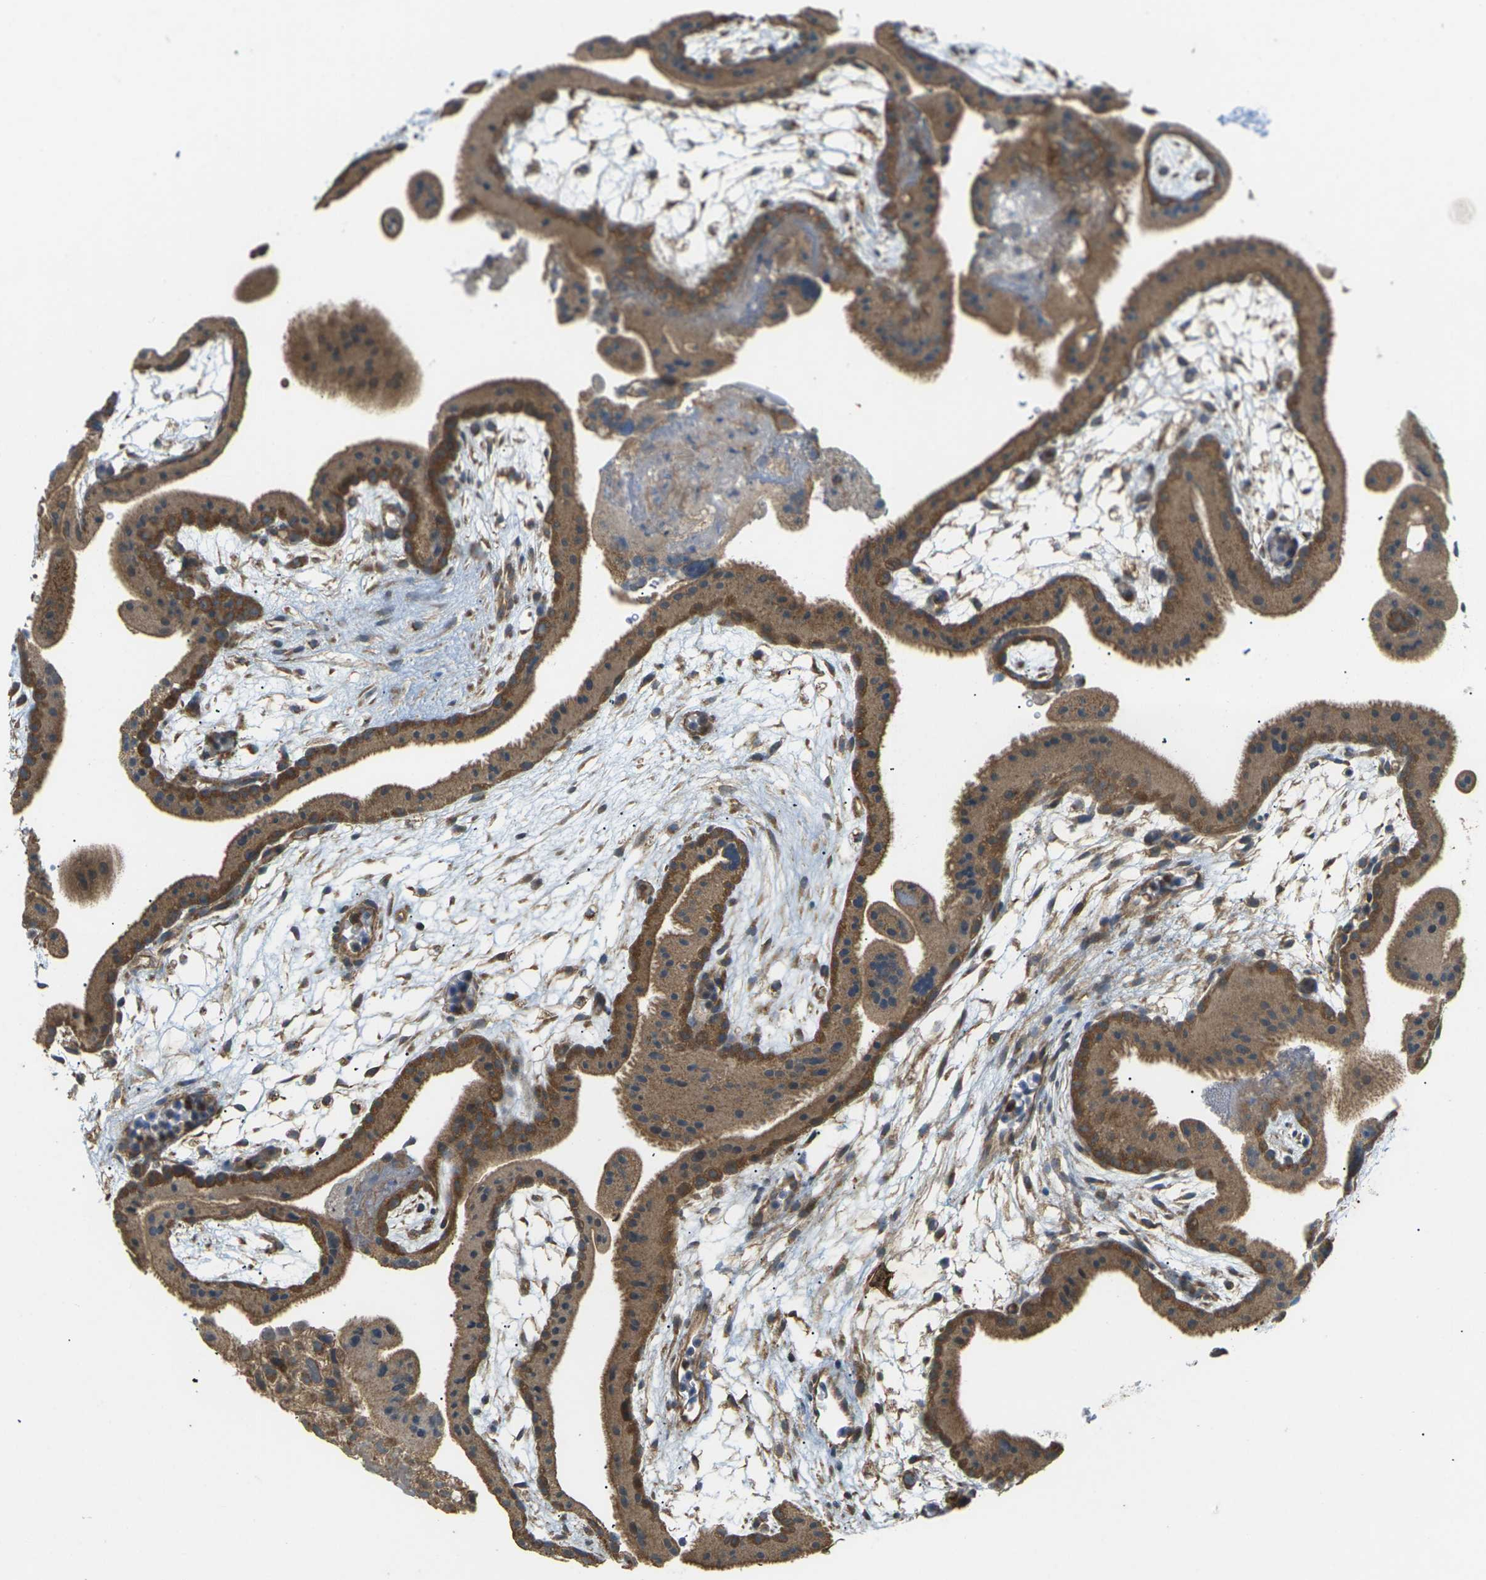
{"staining": {"intensity": "moderate", "quantity": ">75%", "location": "cytoplasmic/membranous"}, "tissue": "placenta", "cell_type": "Trophoblastic cells", "image_type": "normal", "snomed": [{"axis": "morphology", "description": "Normal tissue, NOS"}, {"axis": "topography", "description": "Placenta"}], "caption": "Moderate cytoplasmic/membranous staining for a protein is appreciated in about >75% of trophoblastic cells of unremarkable placenta using immunohistochemistry.", "gene": "KSR1", "patient": {"sex": "female", "age": 19}}